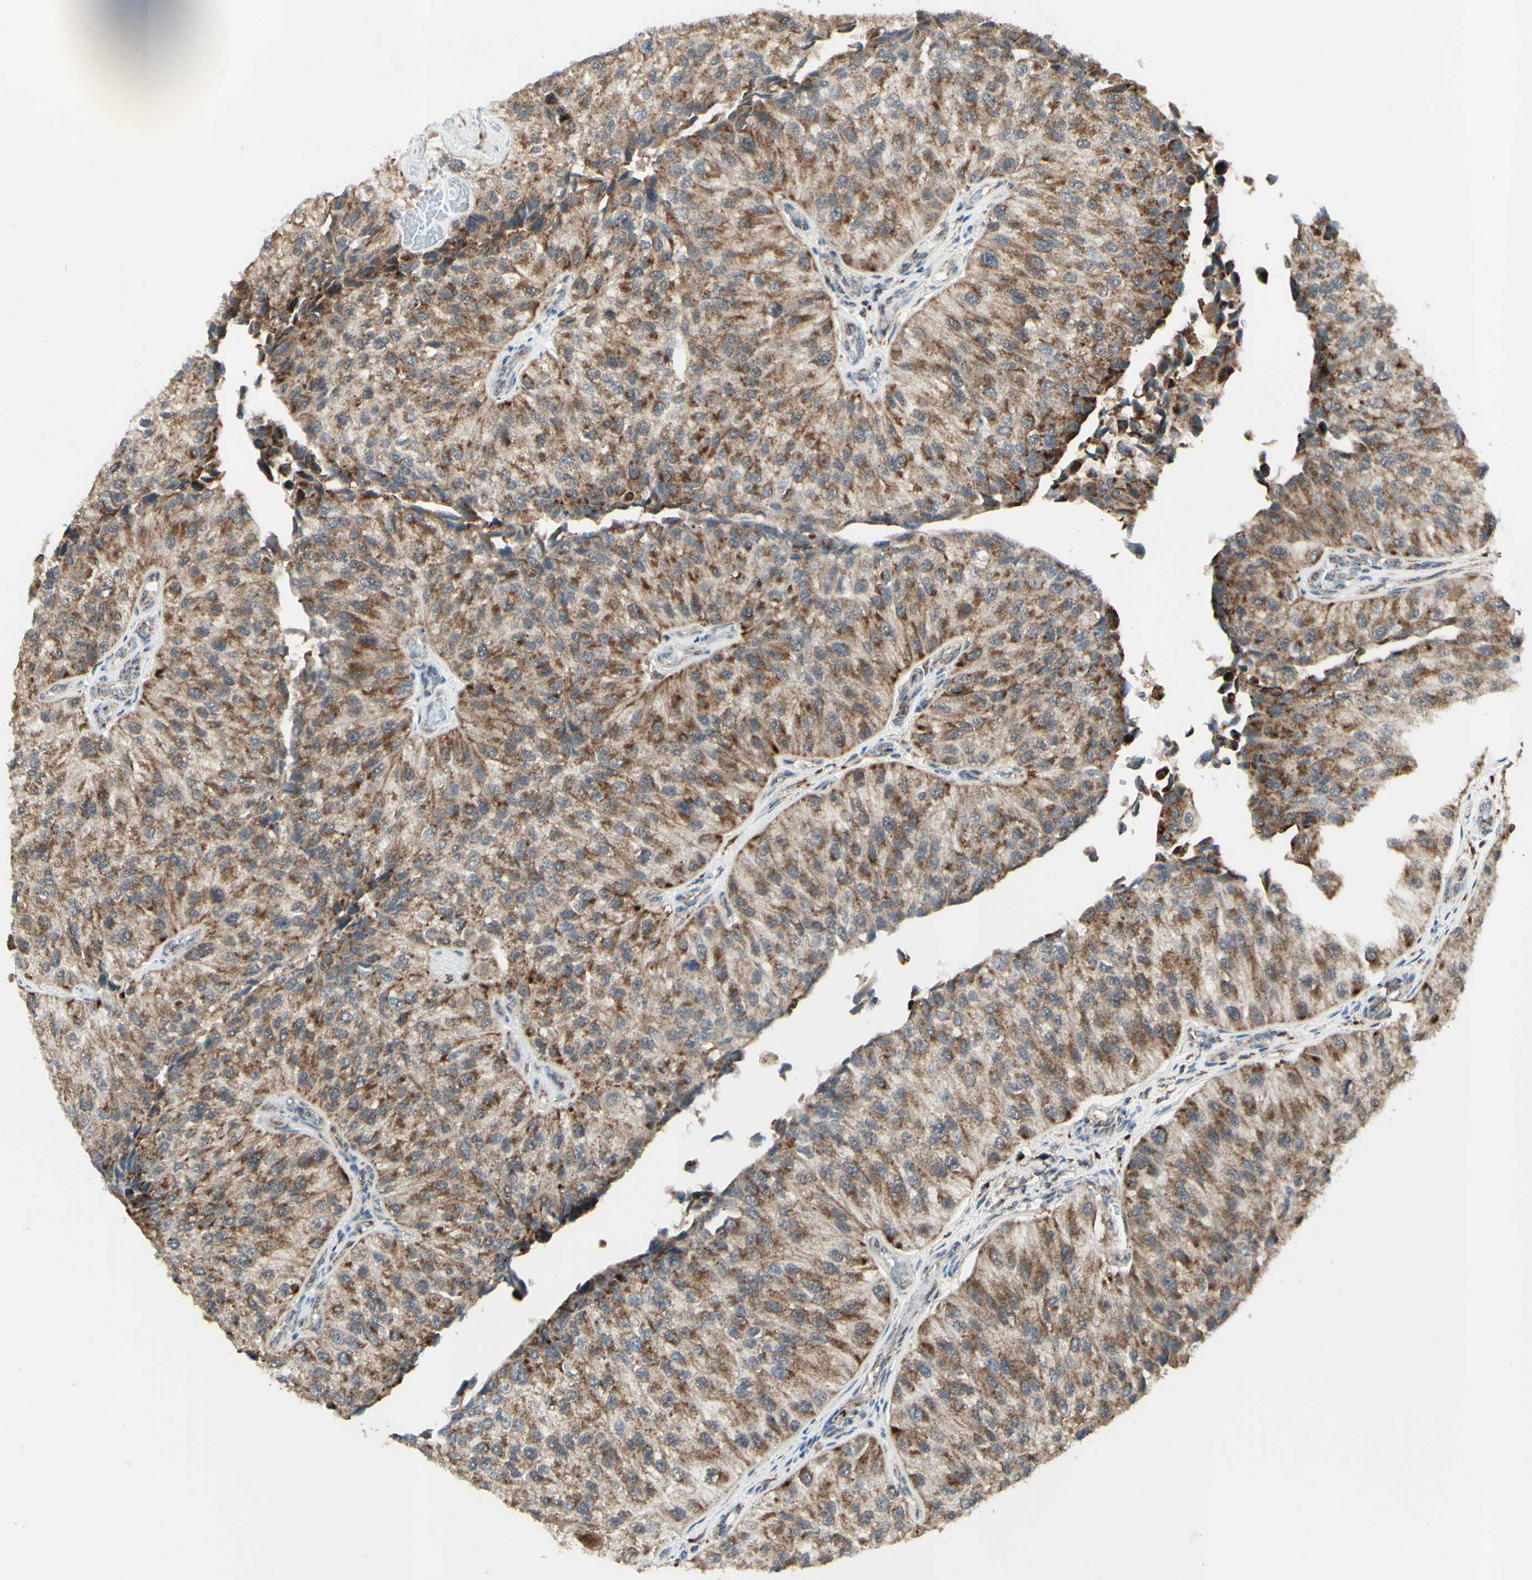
{"staining": {"intensity": "moderate", "quantity": ">75%", "location": "cytoplasmic/membranous"}, "tissue": "urothelial cancer", "cell_type": "Tumor cells", "image_type": "cancer", "snomed": [{"axis": "morphology", "description": "Urothelial carcinoma, High grade"}, {"axis": "topography", "description": "Kidney"}, {"axis": "topography", "description": "Urinary bladder"}], "caption": "This image reveals immunohistochemistry (IHC) staining of urothelial cancer, with medium moderate cytoplasmic/membranous positivity in approximately >75% of tumor cells.", "gene": "DHRS3", "patient": {"sex": "male", "age": 77}}